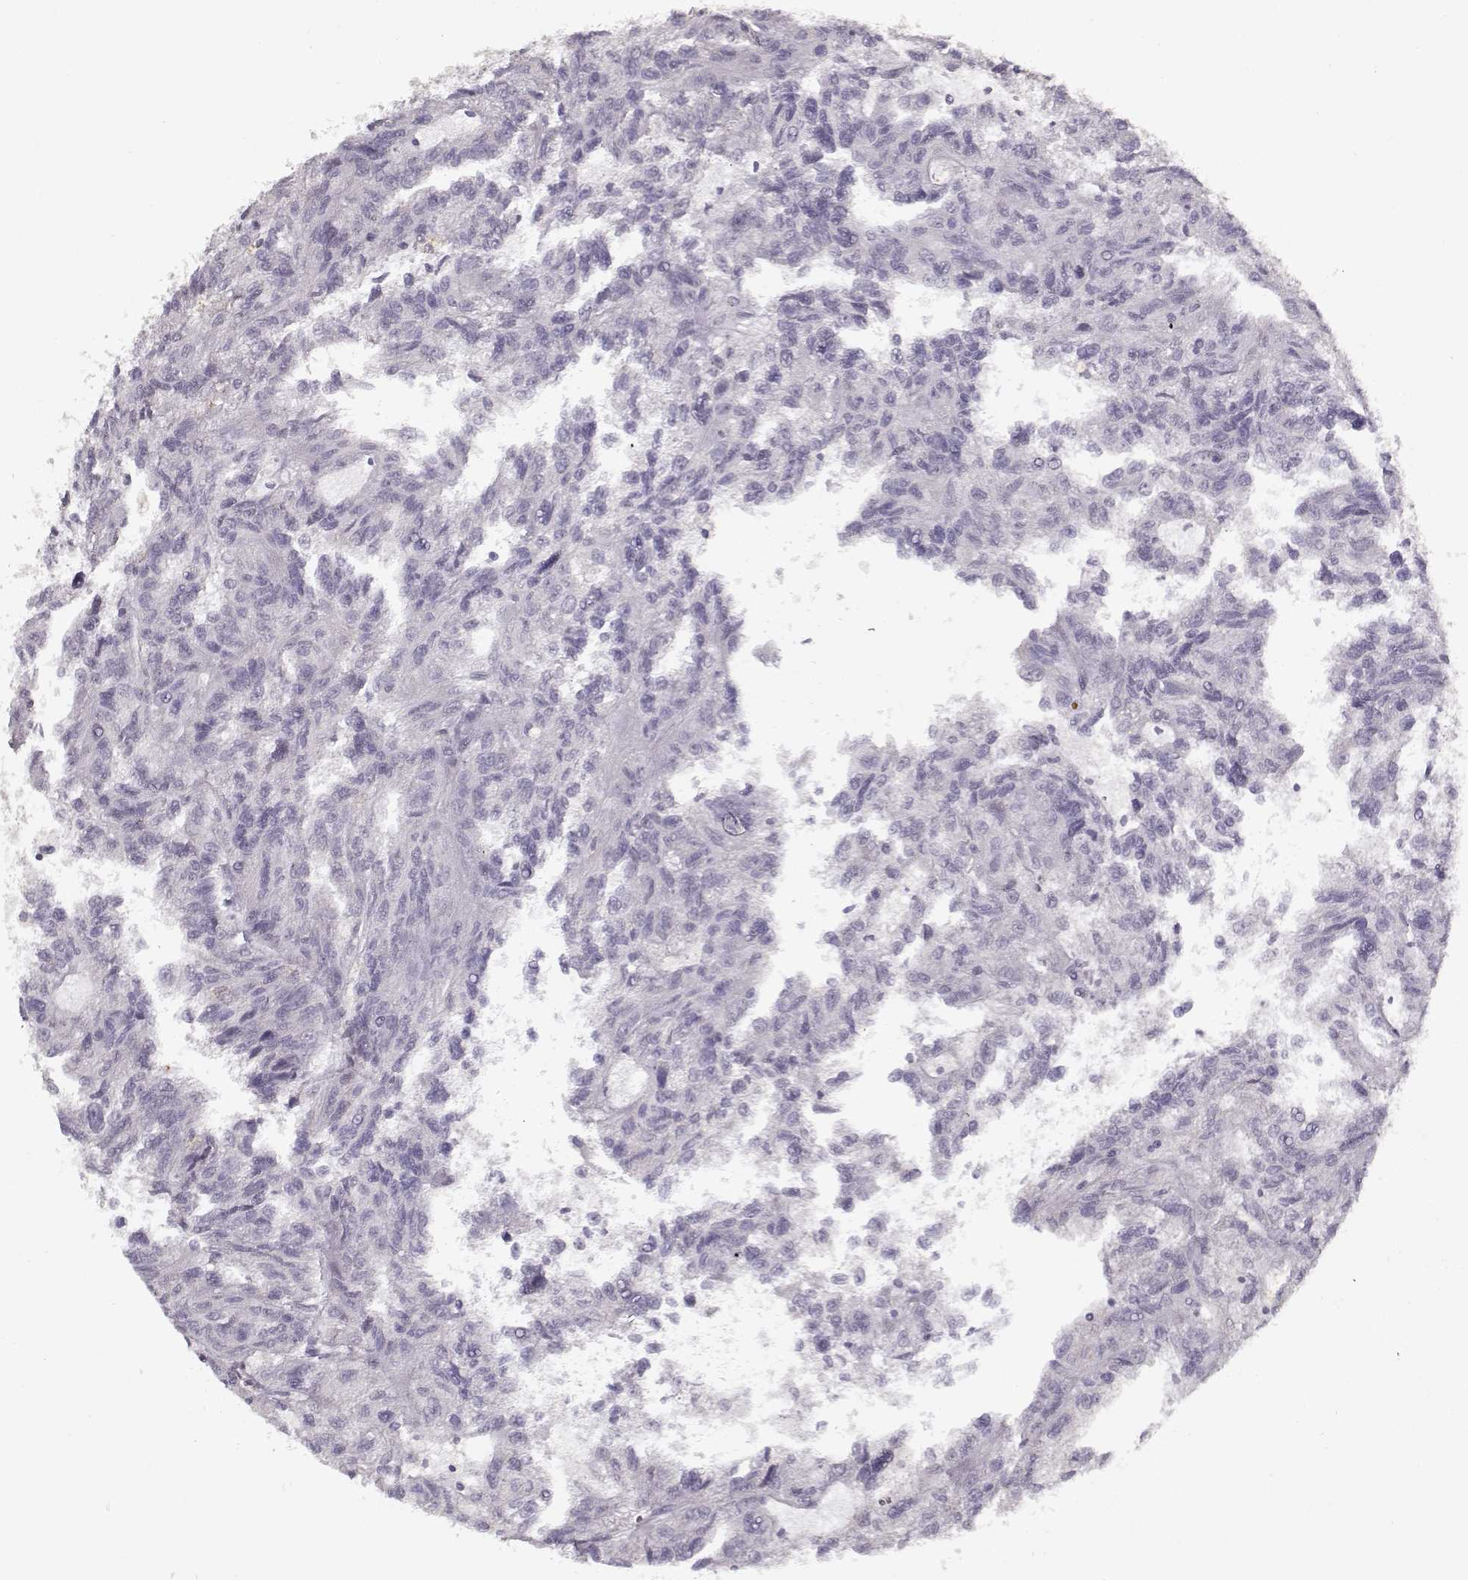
{"staining": {"intensity": "negative", "quantity": "none", "location": "none"}, "tissue": "renal cancer", "cell_type": "Tumor cells", "image_type": "cancer", "snomed": [{"axis": "morphology", "description": "Adenocarcinoma, NOS"}, {"axis": "topography", "description": "Kidney"}], "caption": "Tumor cells are negative for protein expression in human renal cancer (adenocarcinoma).", "gene": "LUM", "patient": {"sex": "male", "age": 79}}